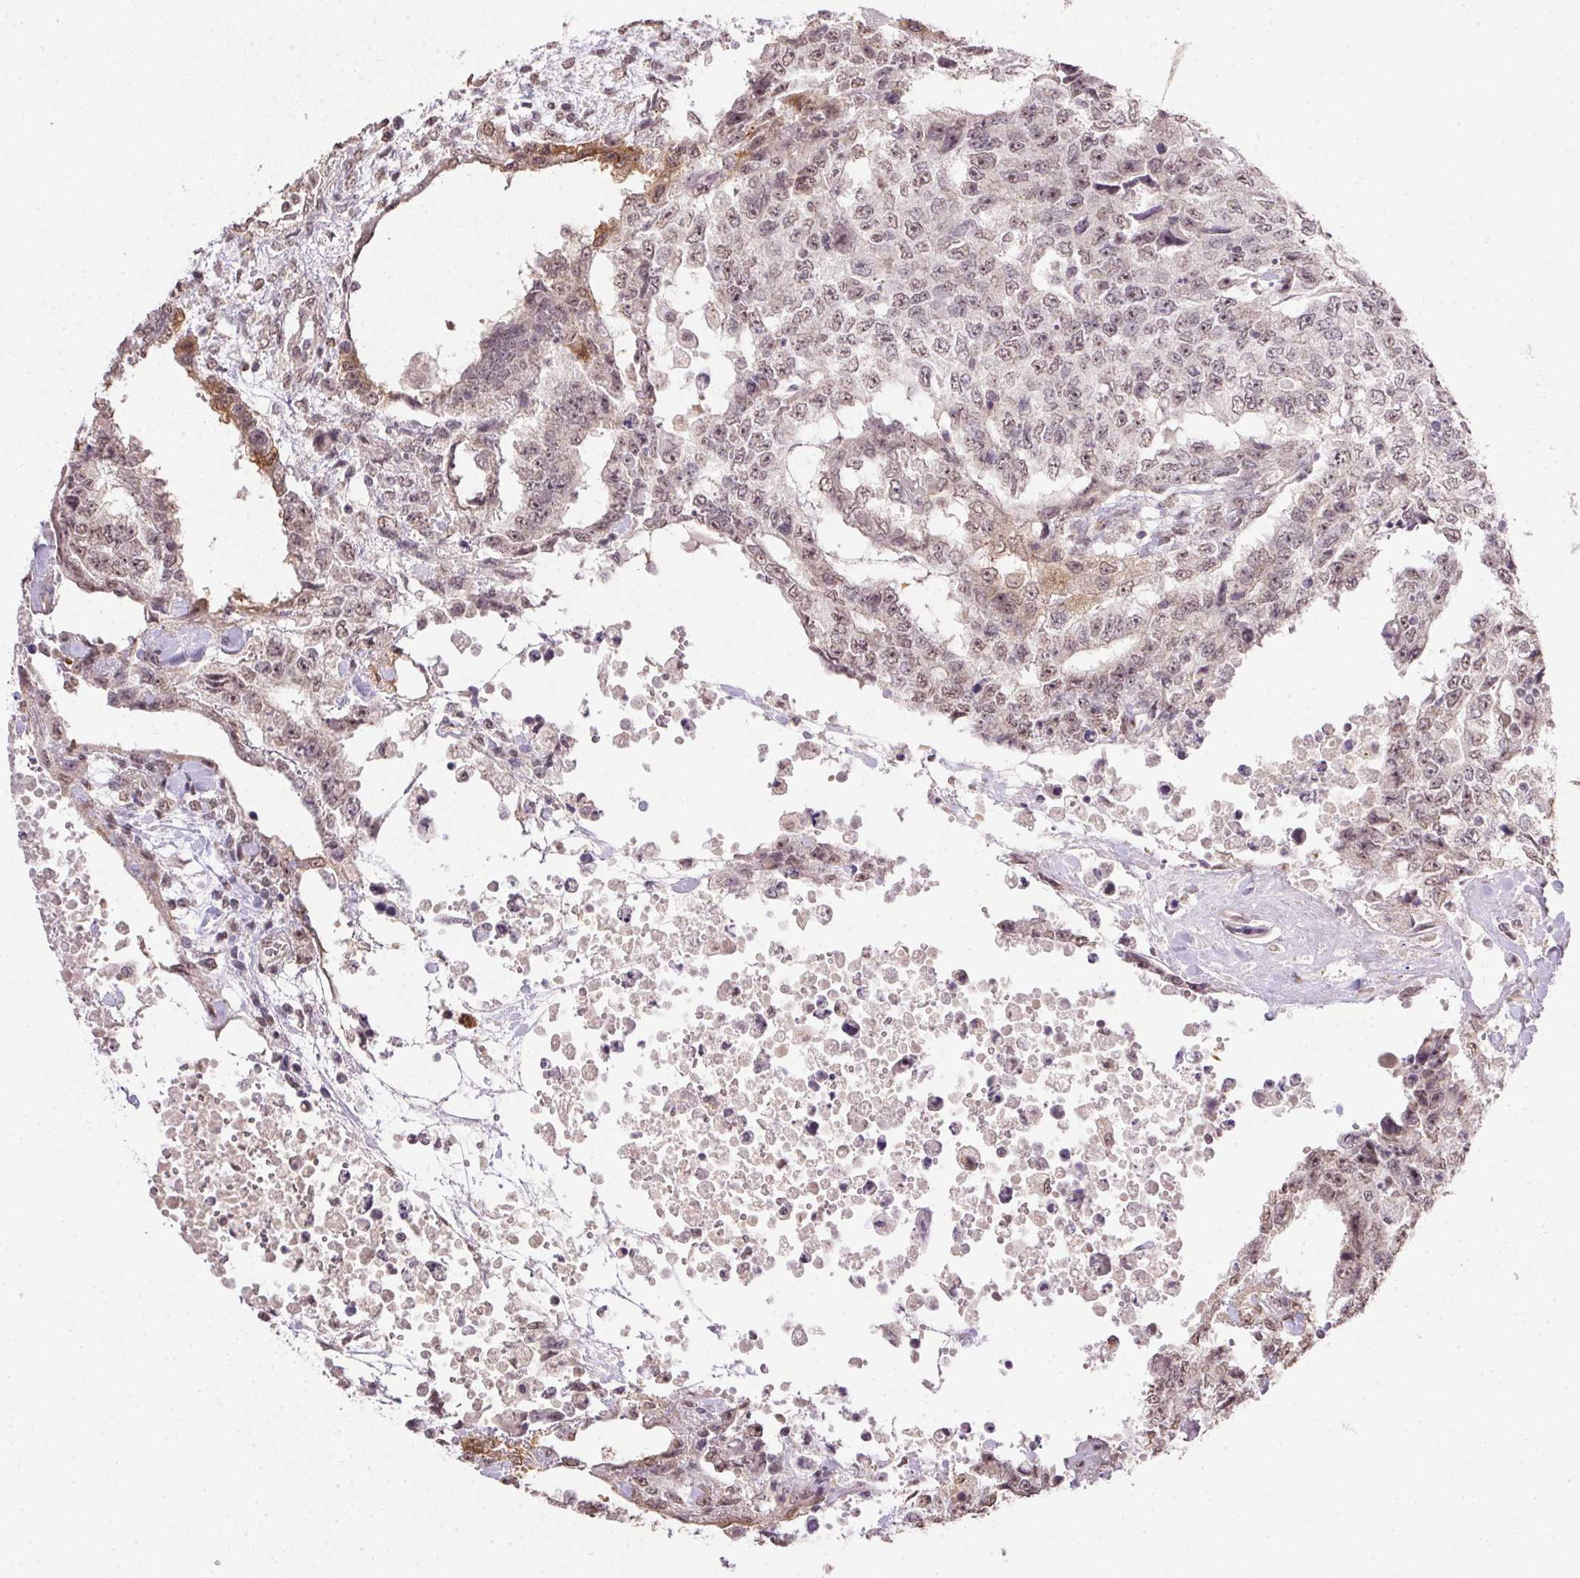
{"staining": {"intensity": "moderate", "quantity": "25%-75%", "location": "nuclear"}, "tissue": "testis cancer", "cell_type": "Tumor cells", "image_type": "cancer", "snomed": [{"axis": "morphology", "description": "Carcinoma, Embryonal, NOS"}, {"axis": "topography", "description": "Testis"}], "caption": "This photomicrograph displays immunohistochemistry (IHC) staining of human testis cancer, with medium moderate nuclear positivity in about 25%-75% of tumor cells.", "gene": "PPP4R4", "patient": {"sex": "male", "age": 24}}